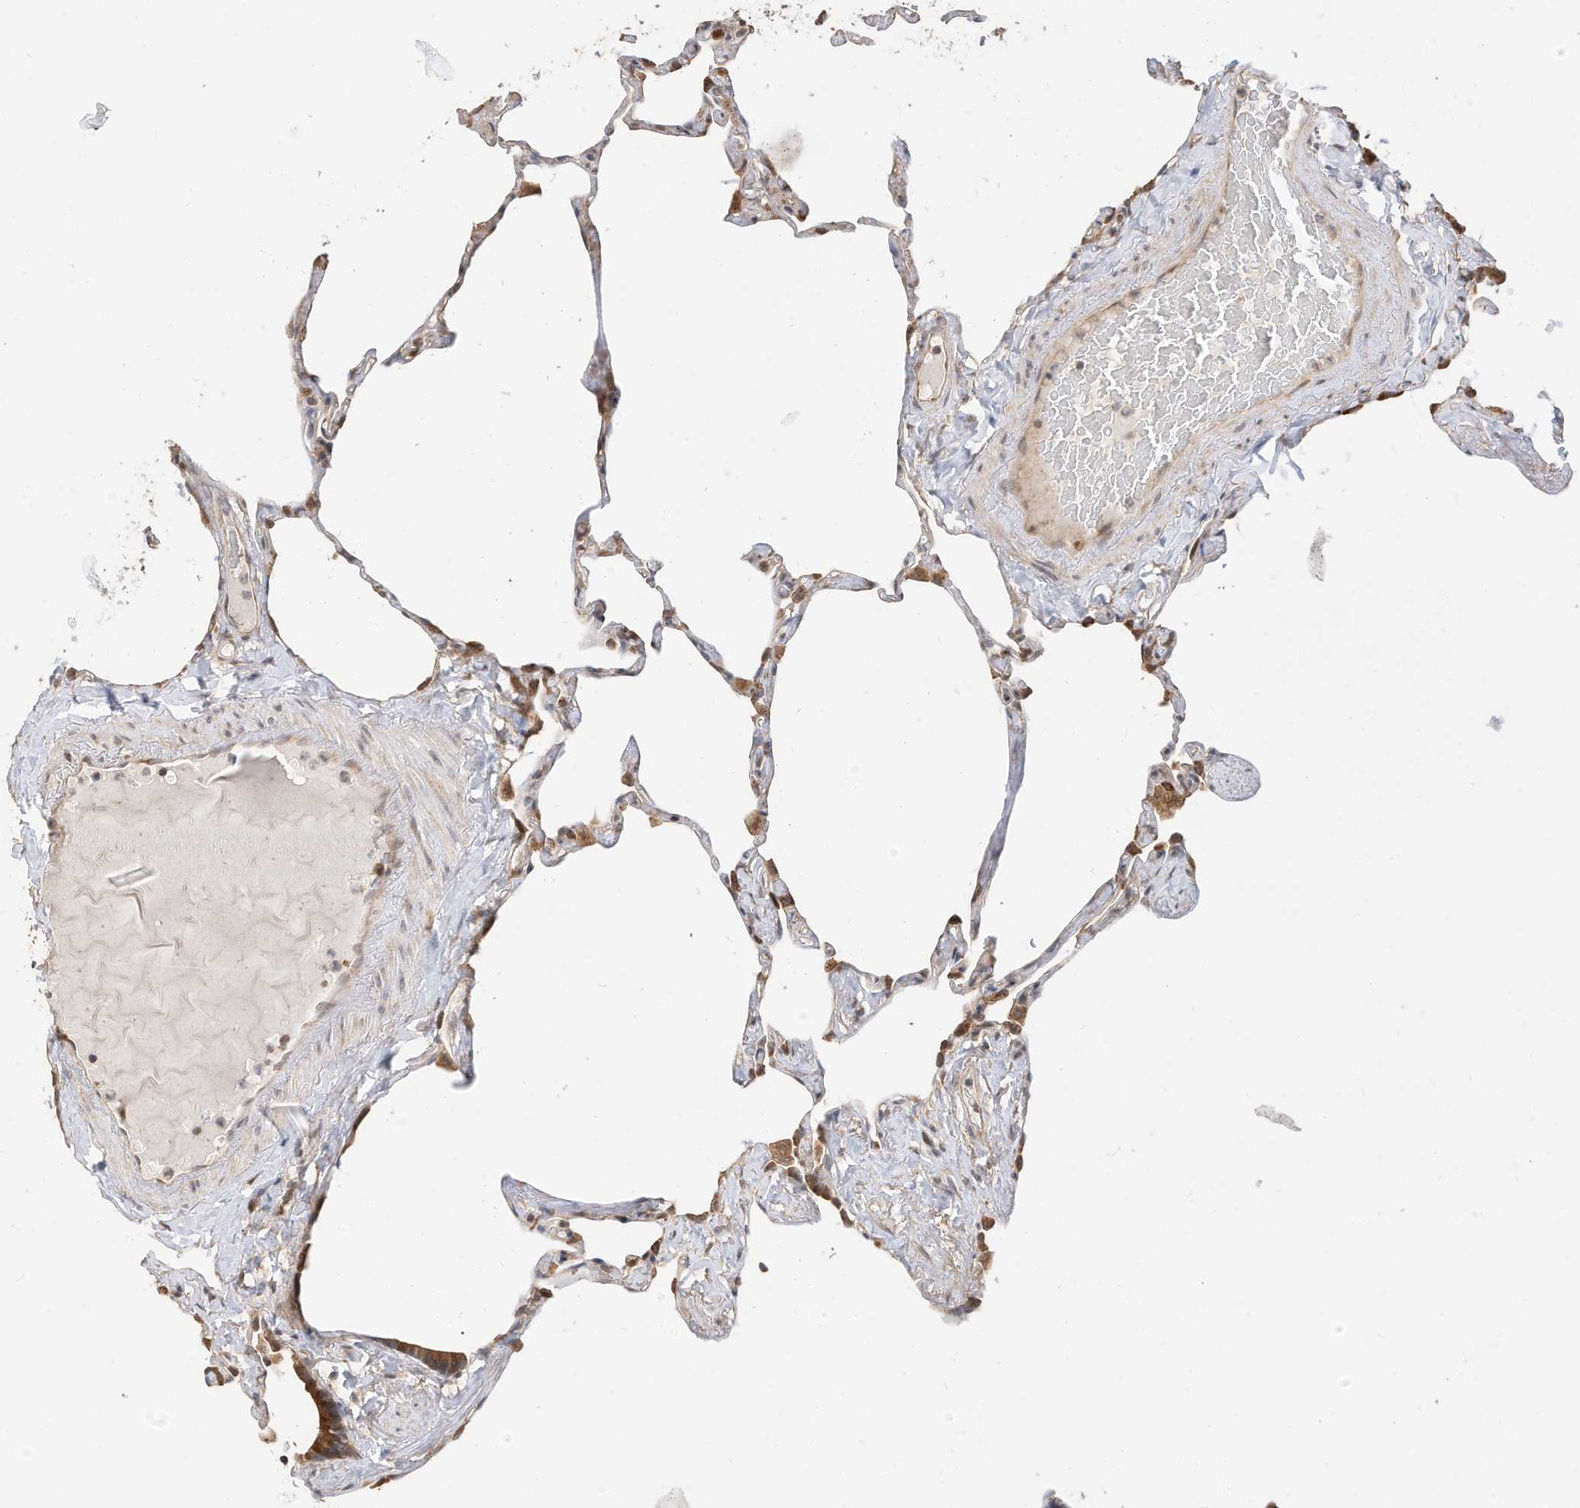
{"staining": {"intensity": "moderate", "quantity": "<25%", "location": "cytoplasmic/membranous"}, "tissue": "lung", "cell_type": "Alveolar cells", "image_type": "normal", "snomed": [{"axis": "morphology", "description": "Normal tissue, NOS"}, {"axis": "topography", "description": "Lung"}], "caption": "Benign lung shows moderate cytoplasmic/membranous expression in approximately <25% of alveolar cells, visualized by immunohistochemistry.", "gene": "CAGE1", "patient": {"sex": "male", "age": 65}}